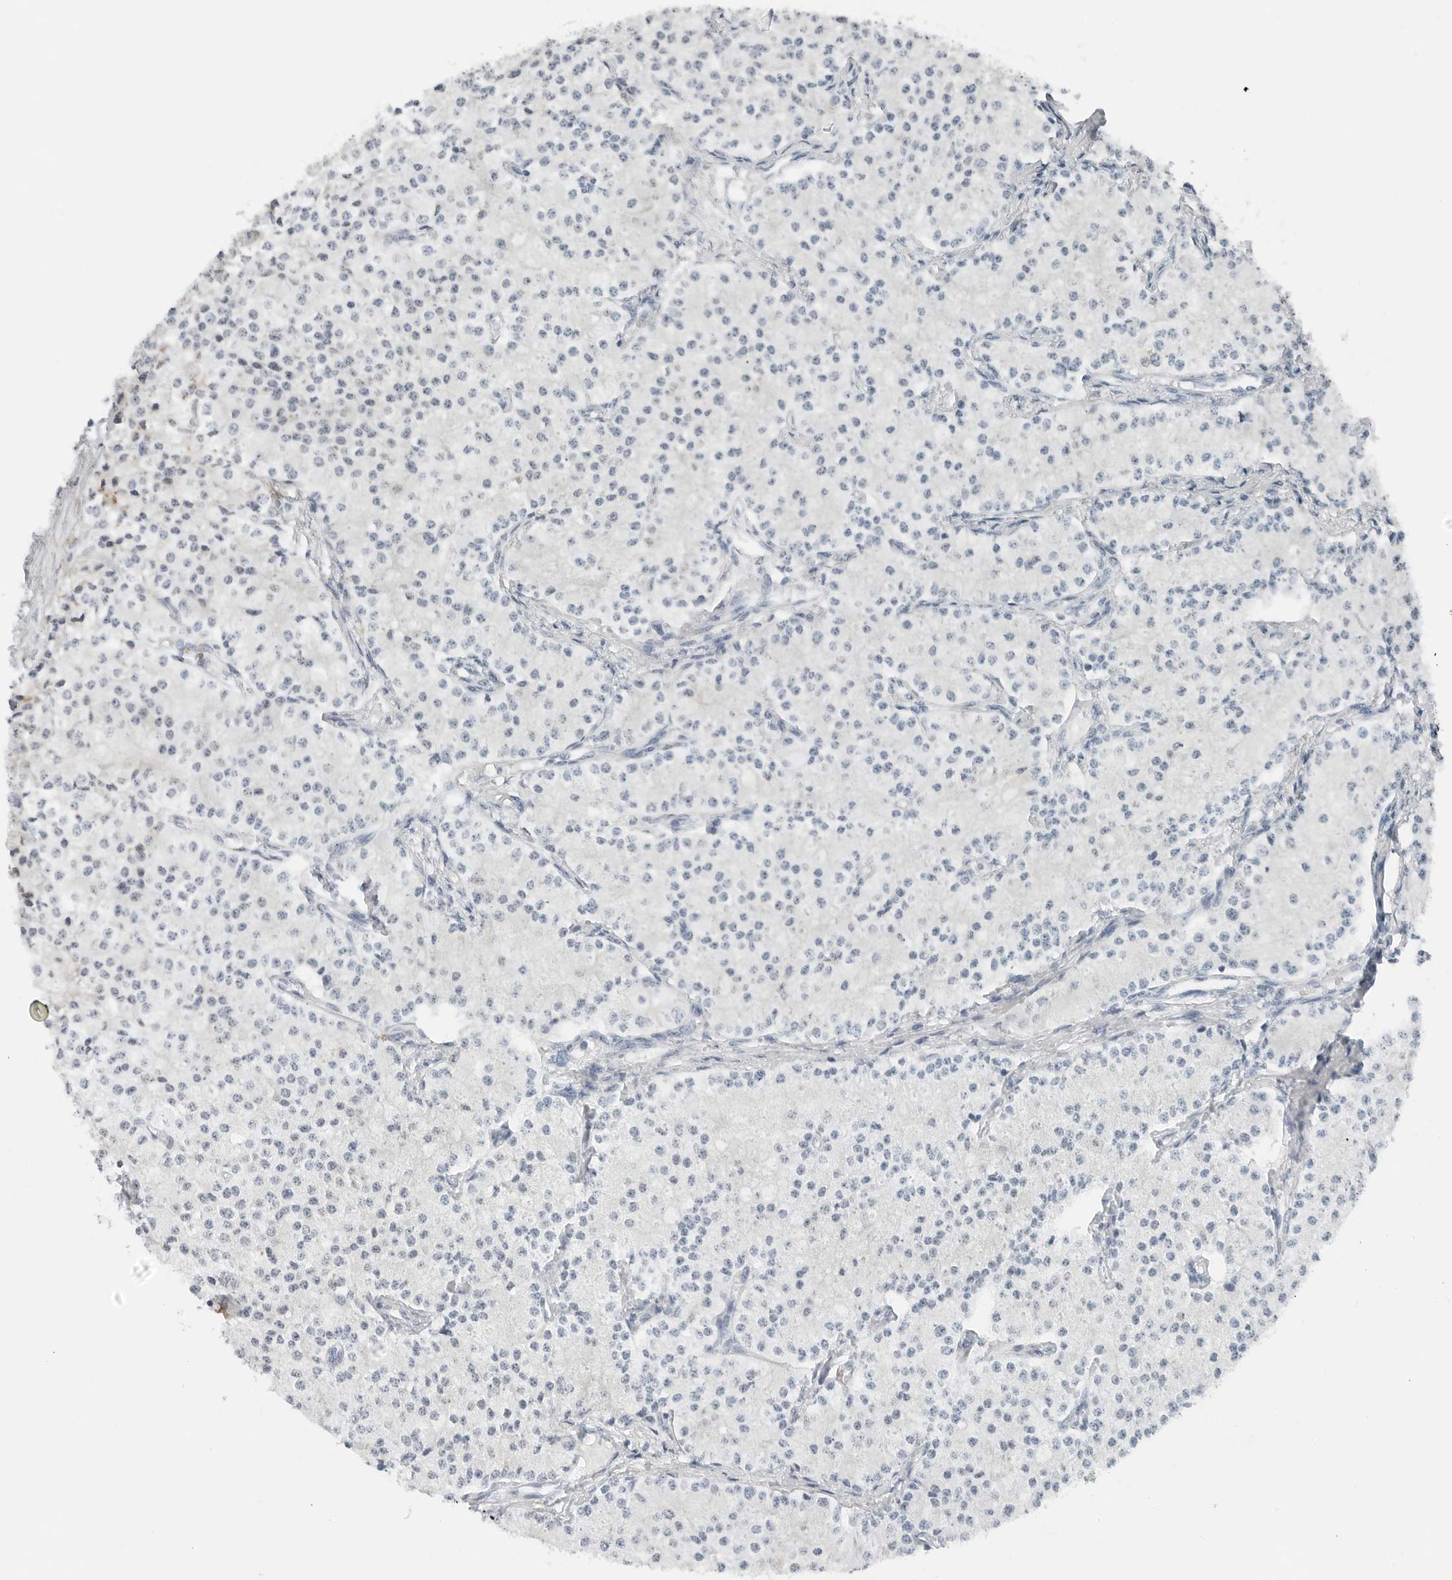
{"staining": {"intensity": "negative", "quantity": "none", "location": "none"}, "tissue": "carcinoid", "cell_type": "Tumor cells", "image_type": "cancer", "snomed": [{"axis": "morphology", "description": "Carcinoid, malignant, NOS"}, {"axis": "topography", "description": "Colon"}], "caption": "Immunohistochemistry (IHC) of human carcinoid (malignant) displays no staining in tumor cells.", "gene": "P4HA2", "patient": {"sex": "female", "age": 52}}